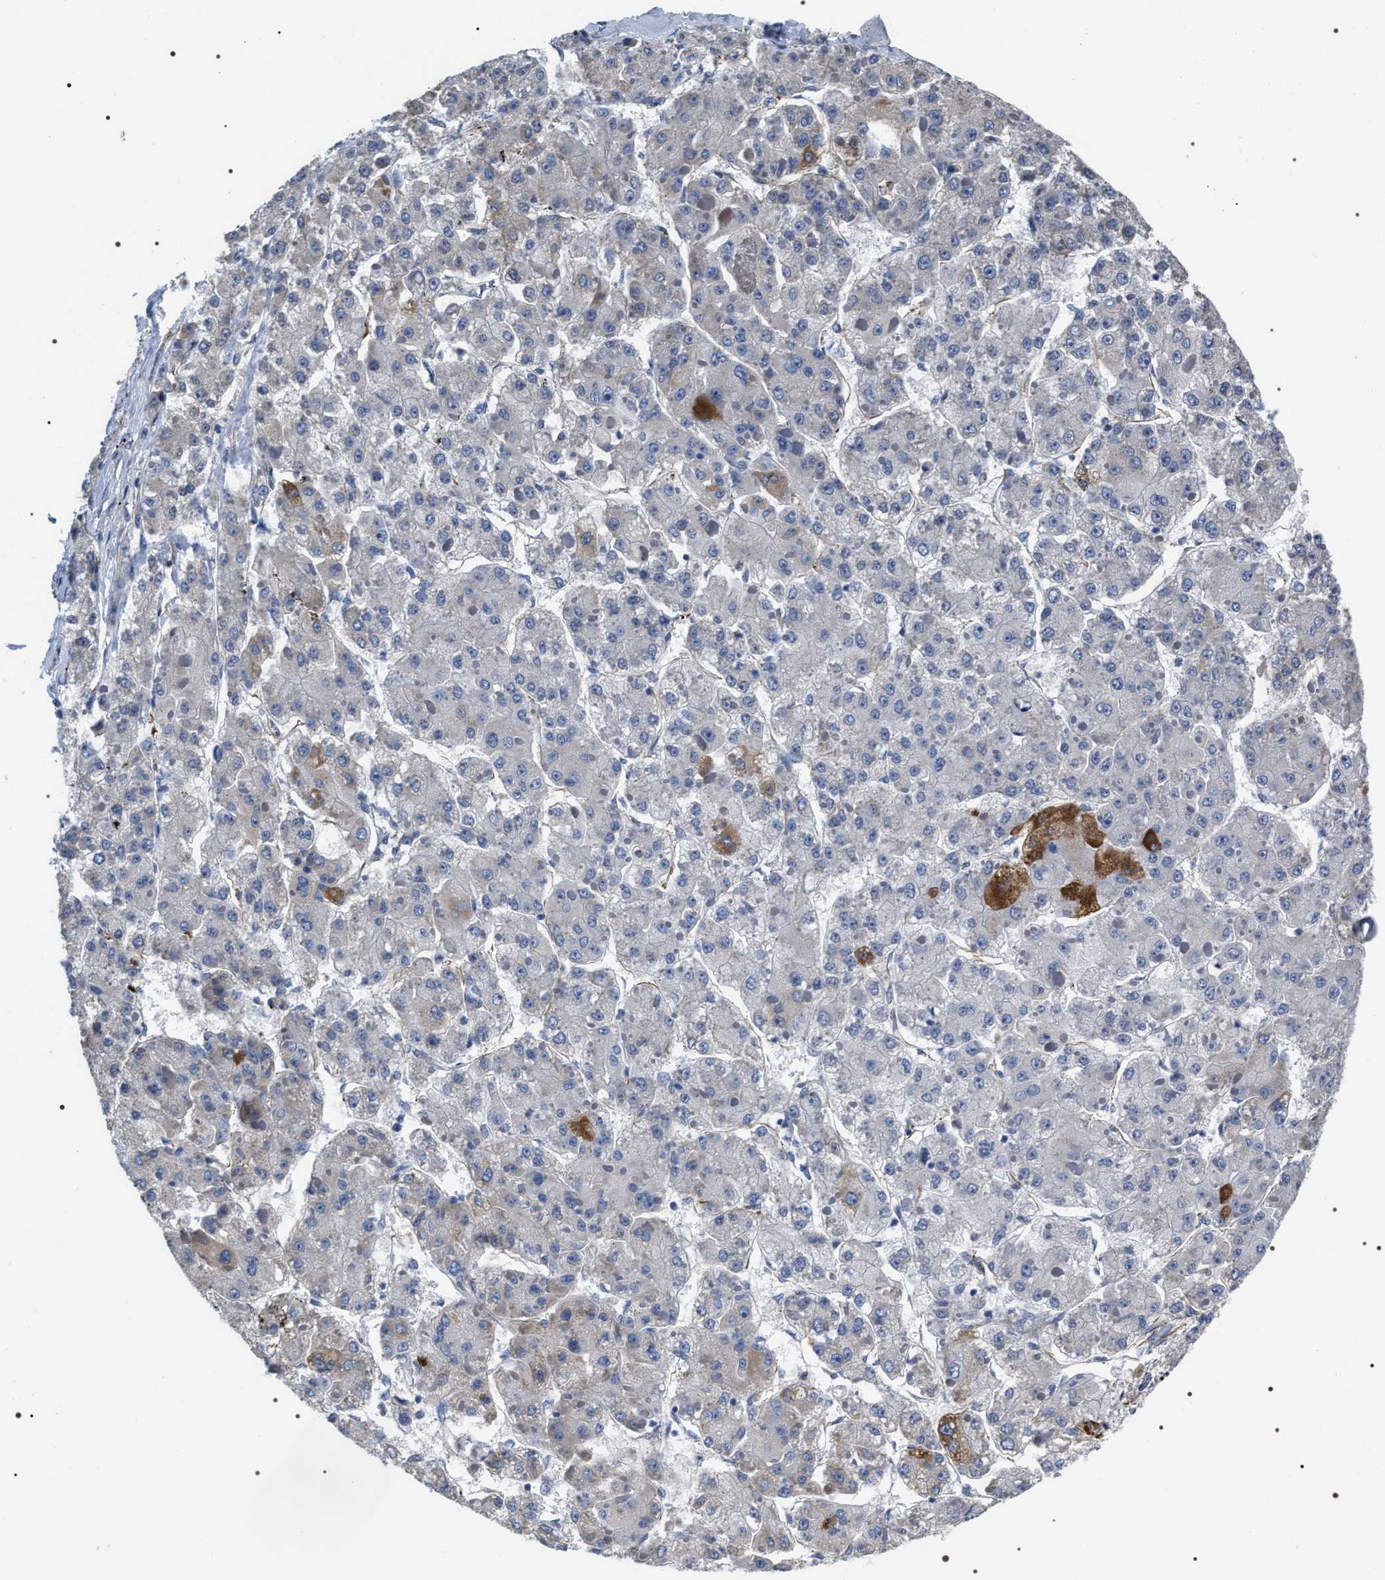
{"staining": {"intensity": "moderate", "quantity": "<25%", "location": "cytoplasmic/membranous"}, "tissue": "liver cancer", "cell_type": "Tumor cells", "image_type": "cancer", "snomed": [{"axis": "morphology", "description": "Carcinoma, Hepatocellular, NOS"}, {"axis": "topography", "description": "Liver"}], "caption": "Immunohistochemistry staining of liver hepatocellular carcinoma, which reveals low levels of moderate cytoplasmic/membranous staining in approximately <25% of tumor cells indicating moderate cytoplasmic/membranous protein staining. The staining was performed using DAB (brown) for protein detection and nuclei were counterstained in hematoxylin (blue).", "gene": "PKD1L1", "patient": {"sex": "female", "age": 73}}